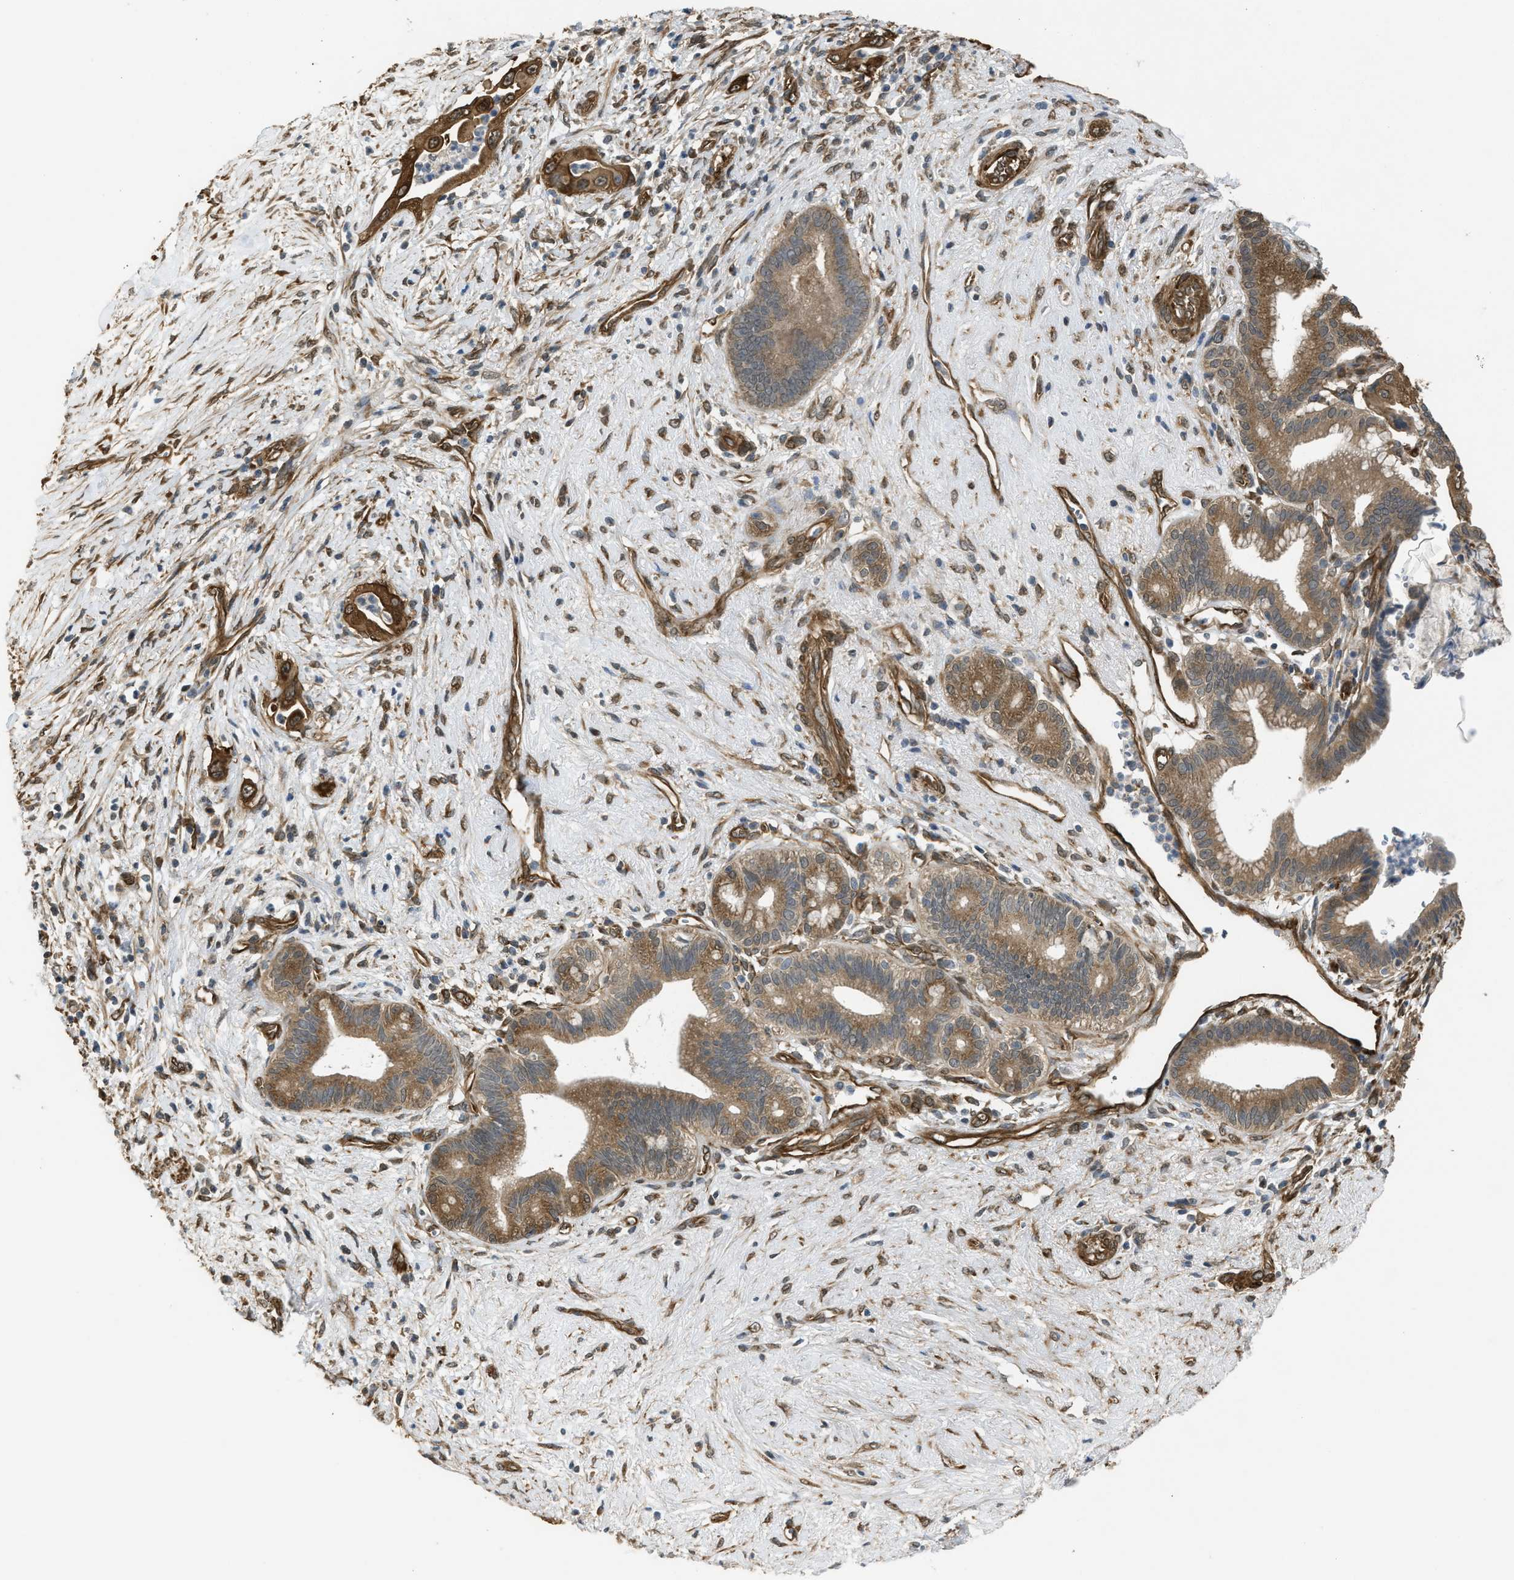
{"staining": {"intensity": "moderate", "quantity": ">75%", "location": "cytoplasmic/membranous"}, "tissue": "pancreatic cancer", "cell_type": "Tumor cells", "image_type": "cancer", "snomed": [{"axis": "morphology", "description": "Adenocarcinoma, NOS"}, {"axis": "topography", "description": "Pancreas"}], "caption": "Immunohistochemical staining of pancreatic adenocarcinoma demonstrates moderate cytoplasmic/membranous protein positivity in approximately >75% of tumor cells.", "gene": "BAG3", "patient": {"sex": "male", "age": 59}}